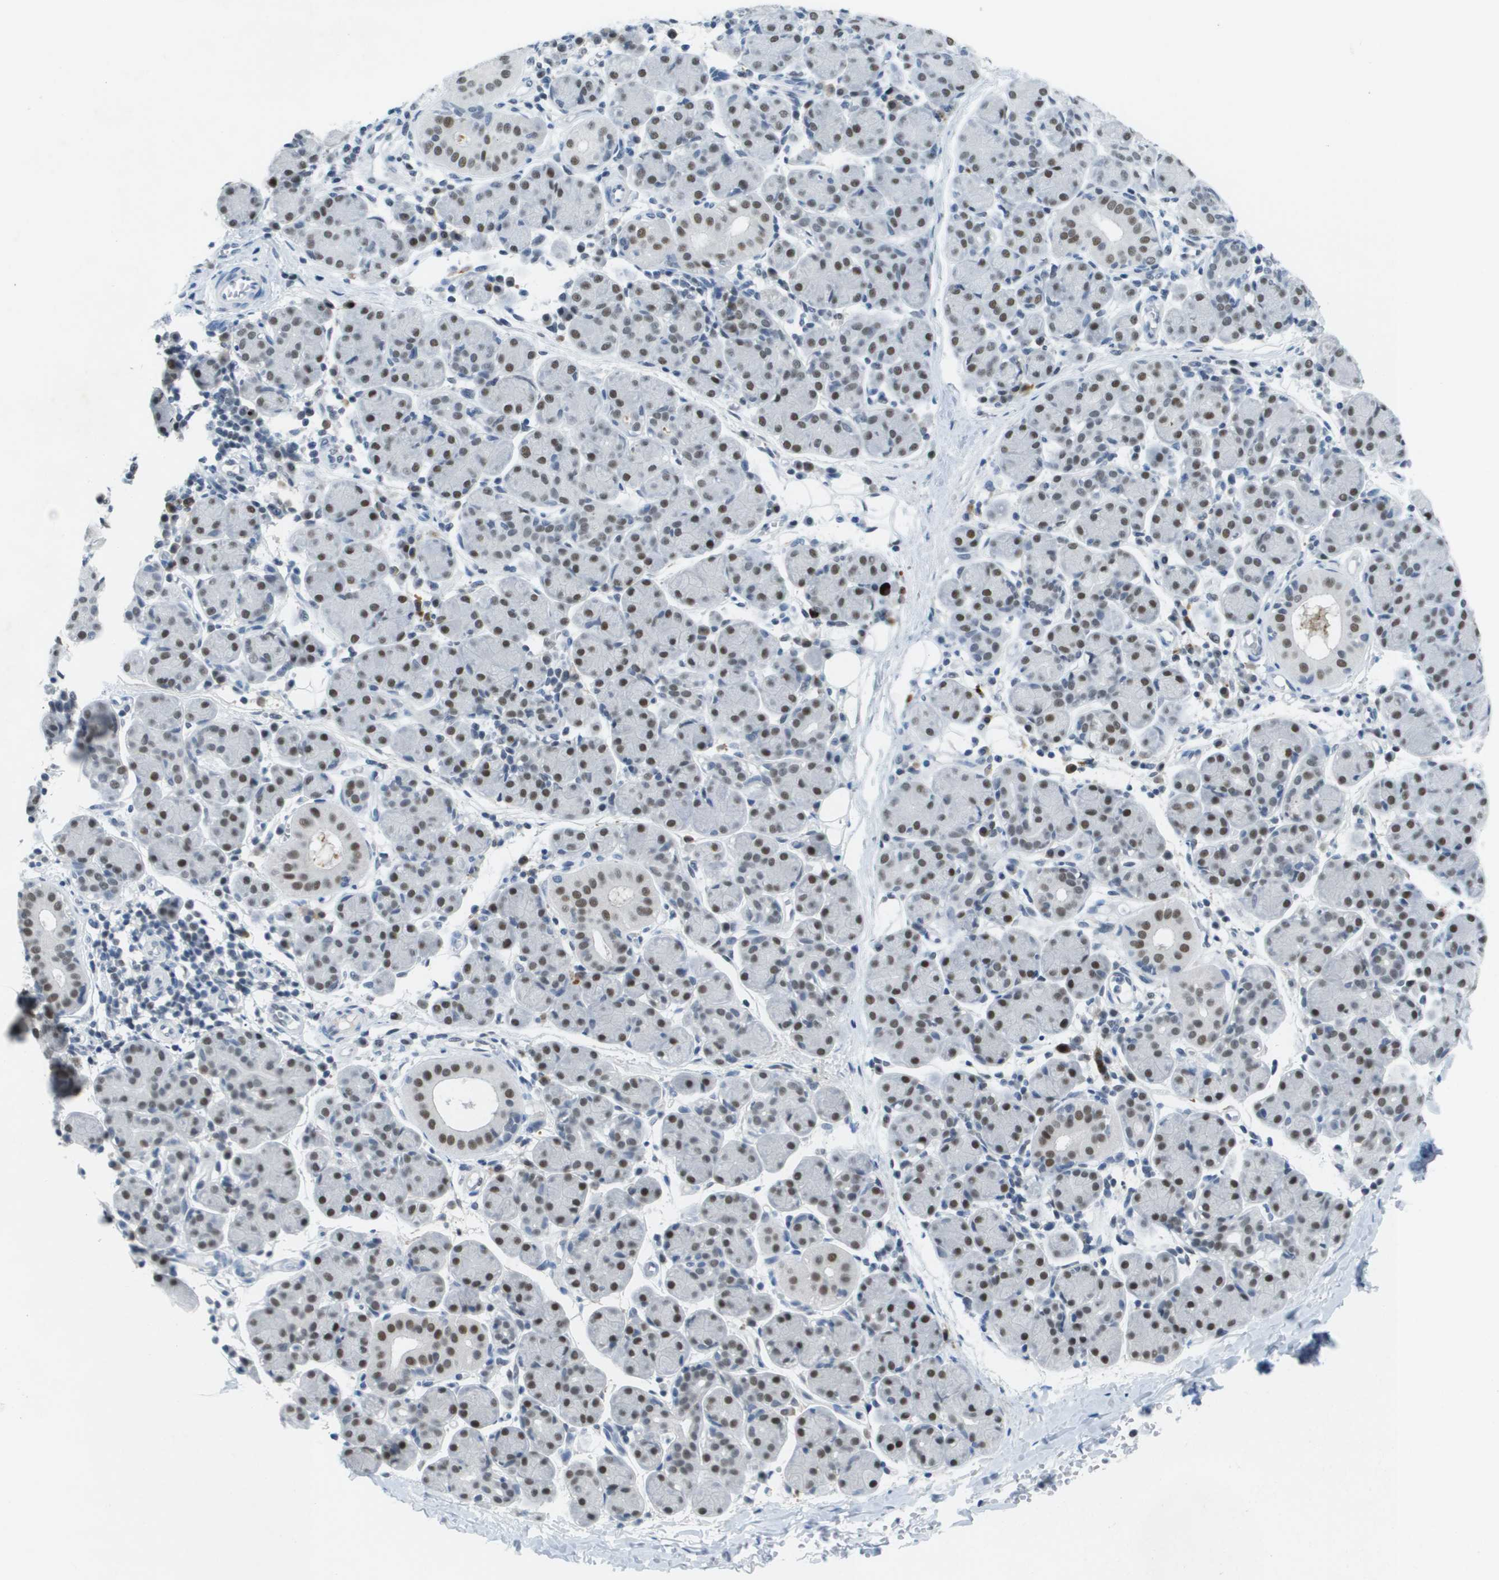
{"staining": {"intensity": "strong", "quantity": "25%-75%", "location": "nuclear"}, "tissue": "salivary gland", "cell_type": "Glandular cells", "image_type": "normal", "snomed": [{"axis": "morphology", "description": "Normal tissue, NOS"}, {"axis": "morphology", "description": "Inflammation, NOS"}, {"axis": "topography", "description": "Lymph node"}, {"axis": "topography", "description": "Salivary gland"}], "caption": "Unremarkable salivary gland displays strong nuclear expression in approximately 25%-75% of glandular cells, visualized by immunohistochemistry.", "gene": "TP53RK", "patient": {"sex": "male", "age": 3}}